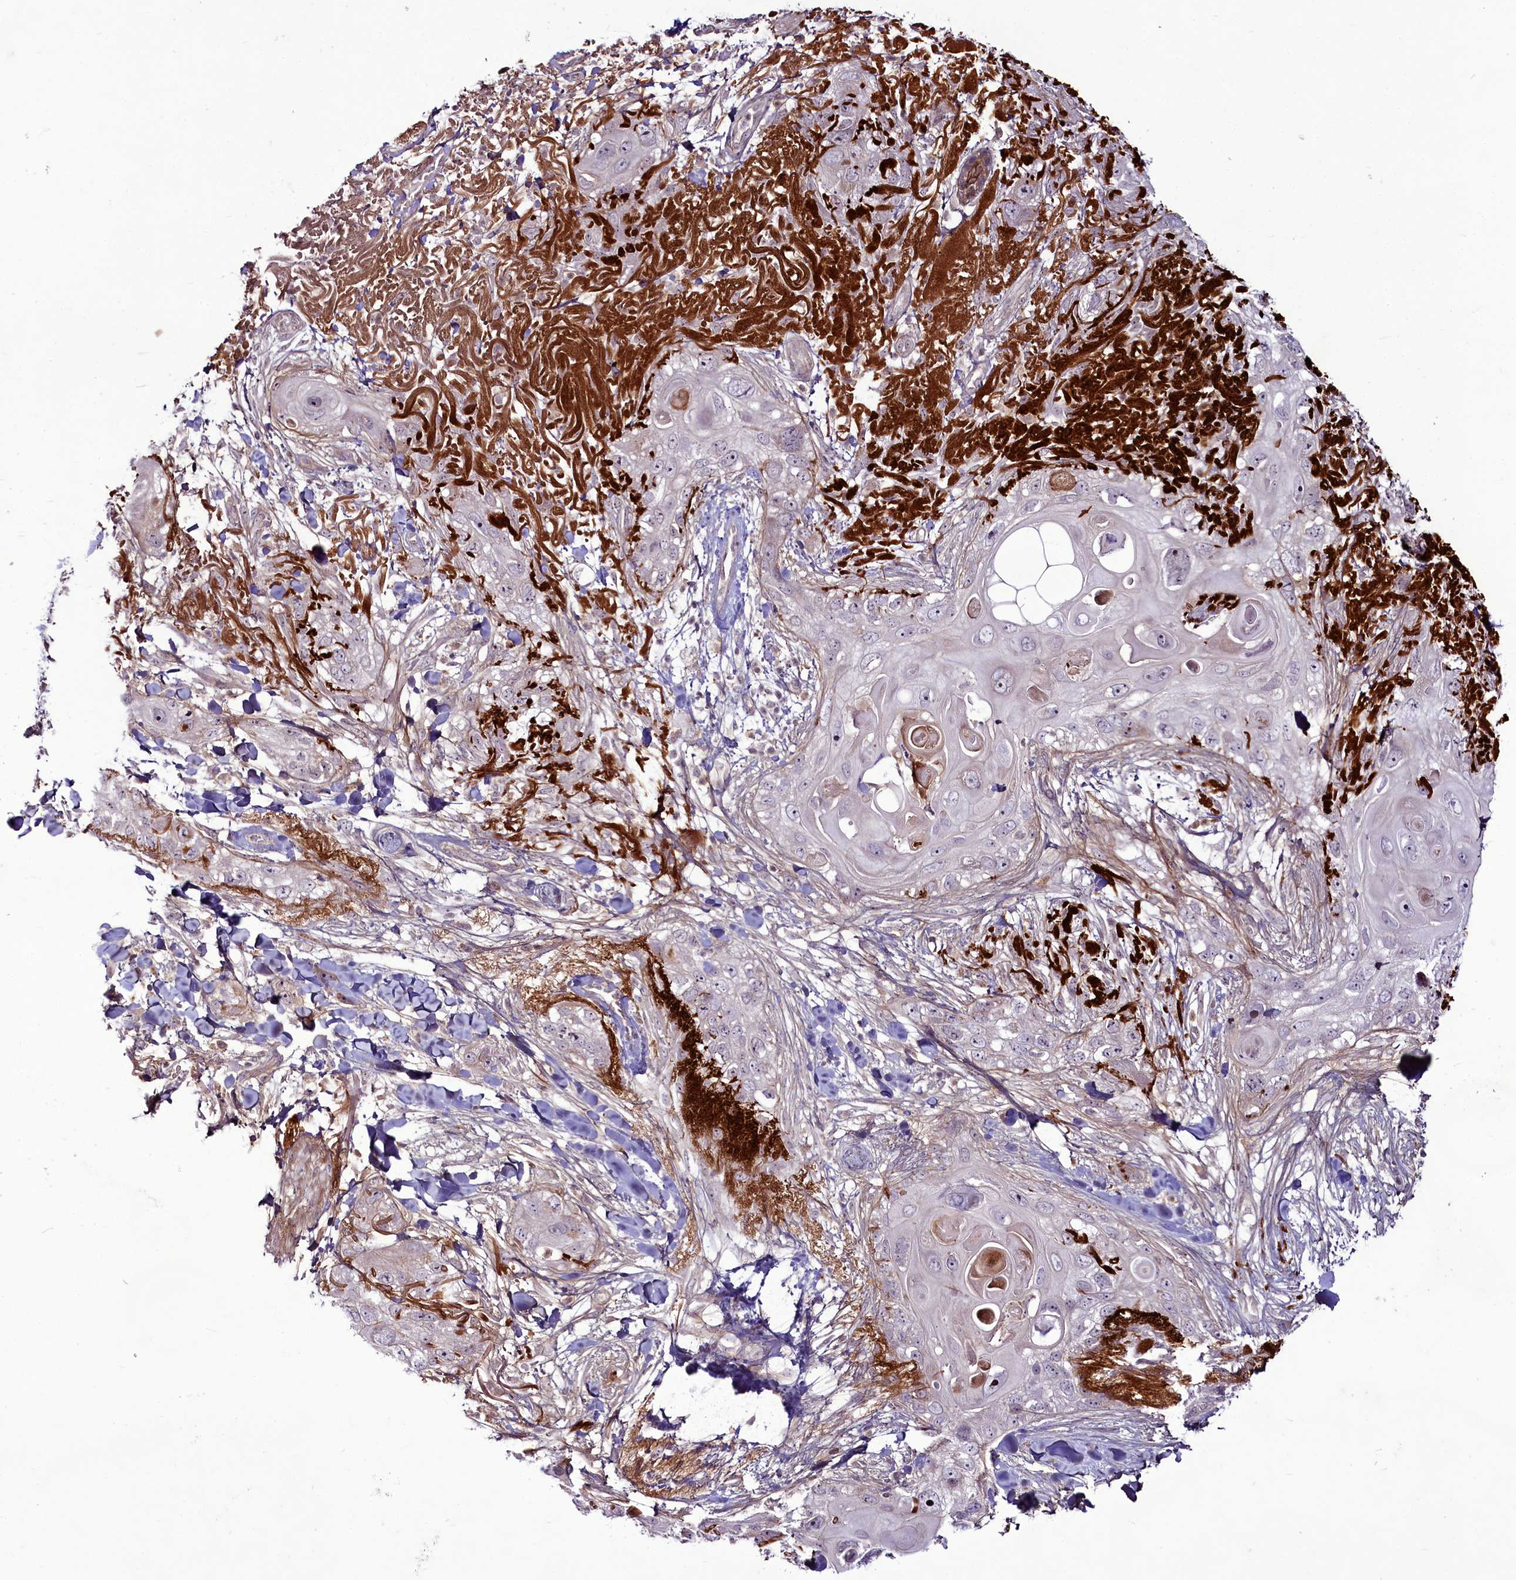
{"staining": {"intensity": "negative", "quantity": "none", "location": "none"}, "tissue": "skin cancer", "cell_type": "Tumor cells", "image_type": "cancer", "snomed": [{"axis": "morphology", "description": "Normal tissue, NOS"}, {"axis": "morphology", "description": "Squamous cell carcinoma, NOS"}, {"axis": "topography", "description": "Skin"}], "caption": "A micrograph of human skin squamous cell carcinoma is negative for staining in tumor cells.", "gene": "RSBN1", "patient": {"sex": "male", "age": 72}}